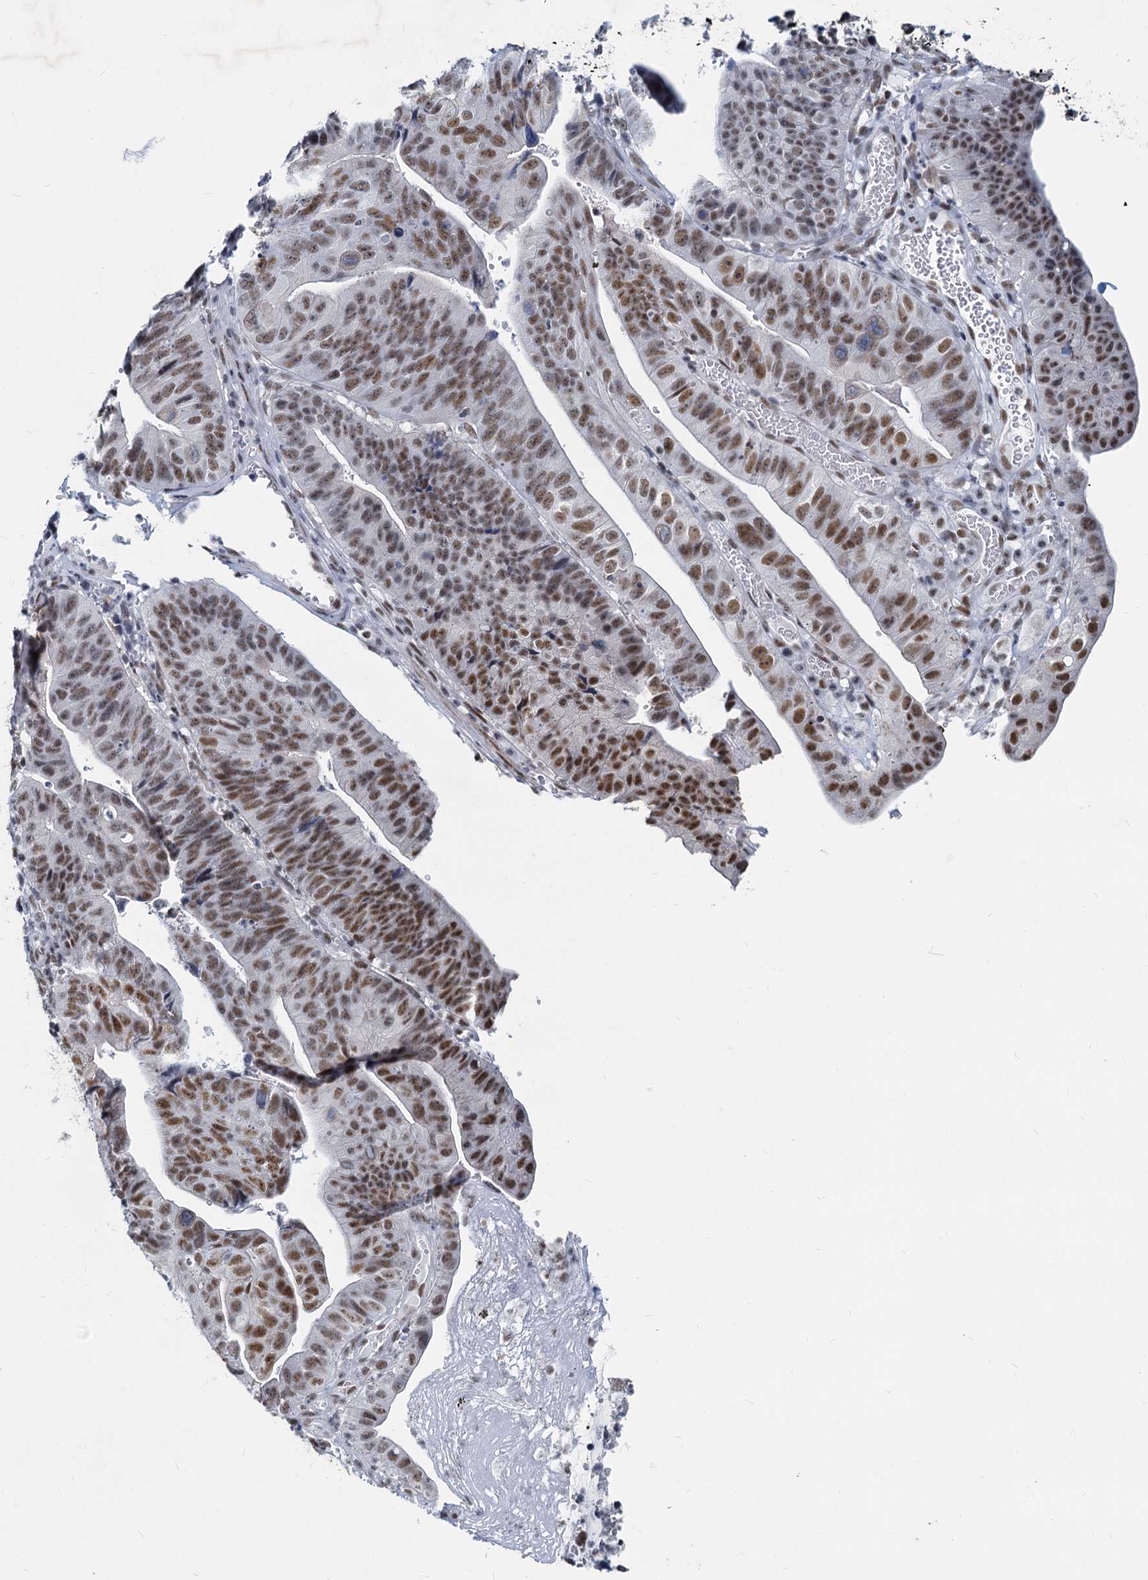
{"staining": {"intensity": "moderate", "quantity": ">75%", "location": "nuclear"}, "tissue": "stomach cancer", "cell_type": "Tumor cells", "image_type": "cancer", "snomed": [{"axis": "morphology", "description": "Adenocarcinoma, NOS"}, {"axis": "topography", "description": "Stomach"}], "caption": "Protein expression analysis of human stomach cancer reveals moderate nuclear positivity in about >75% of tumor cells. The staining is performed using DAB (3,3'-diaminobenzidine) brown chromogen to label protein expression. The nuclei are counter-stained blue using hematoxylin.", "gene": "METTL14", "patient": {"sex": "male", "age": 59}}